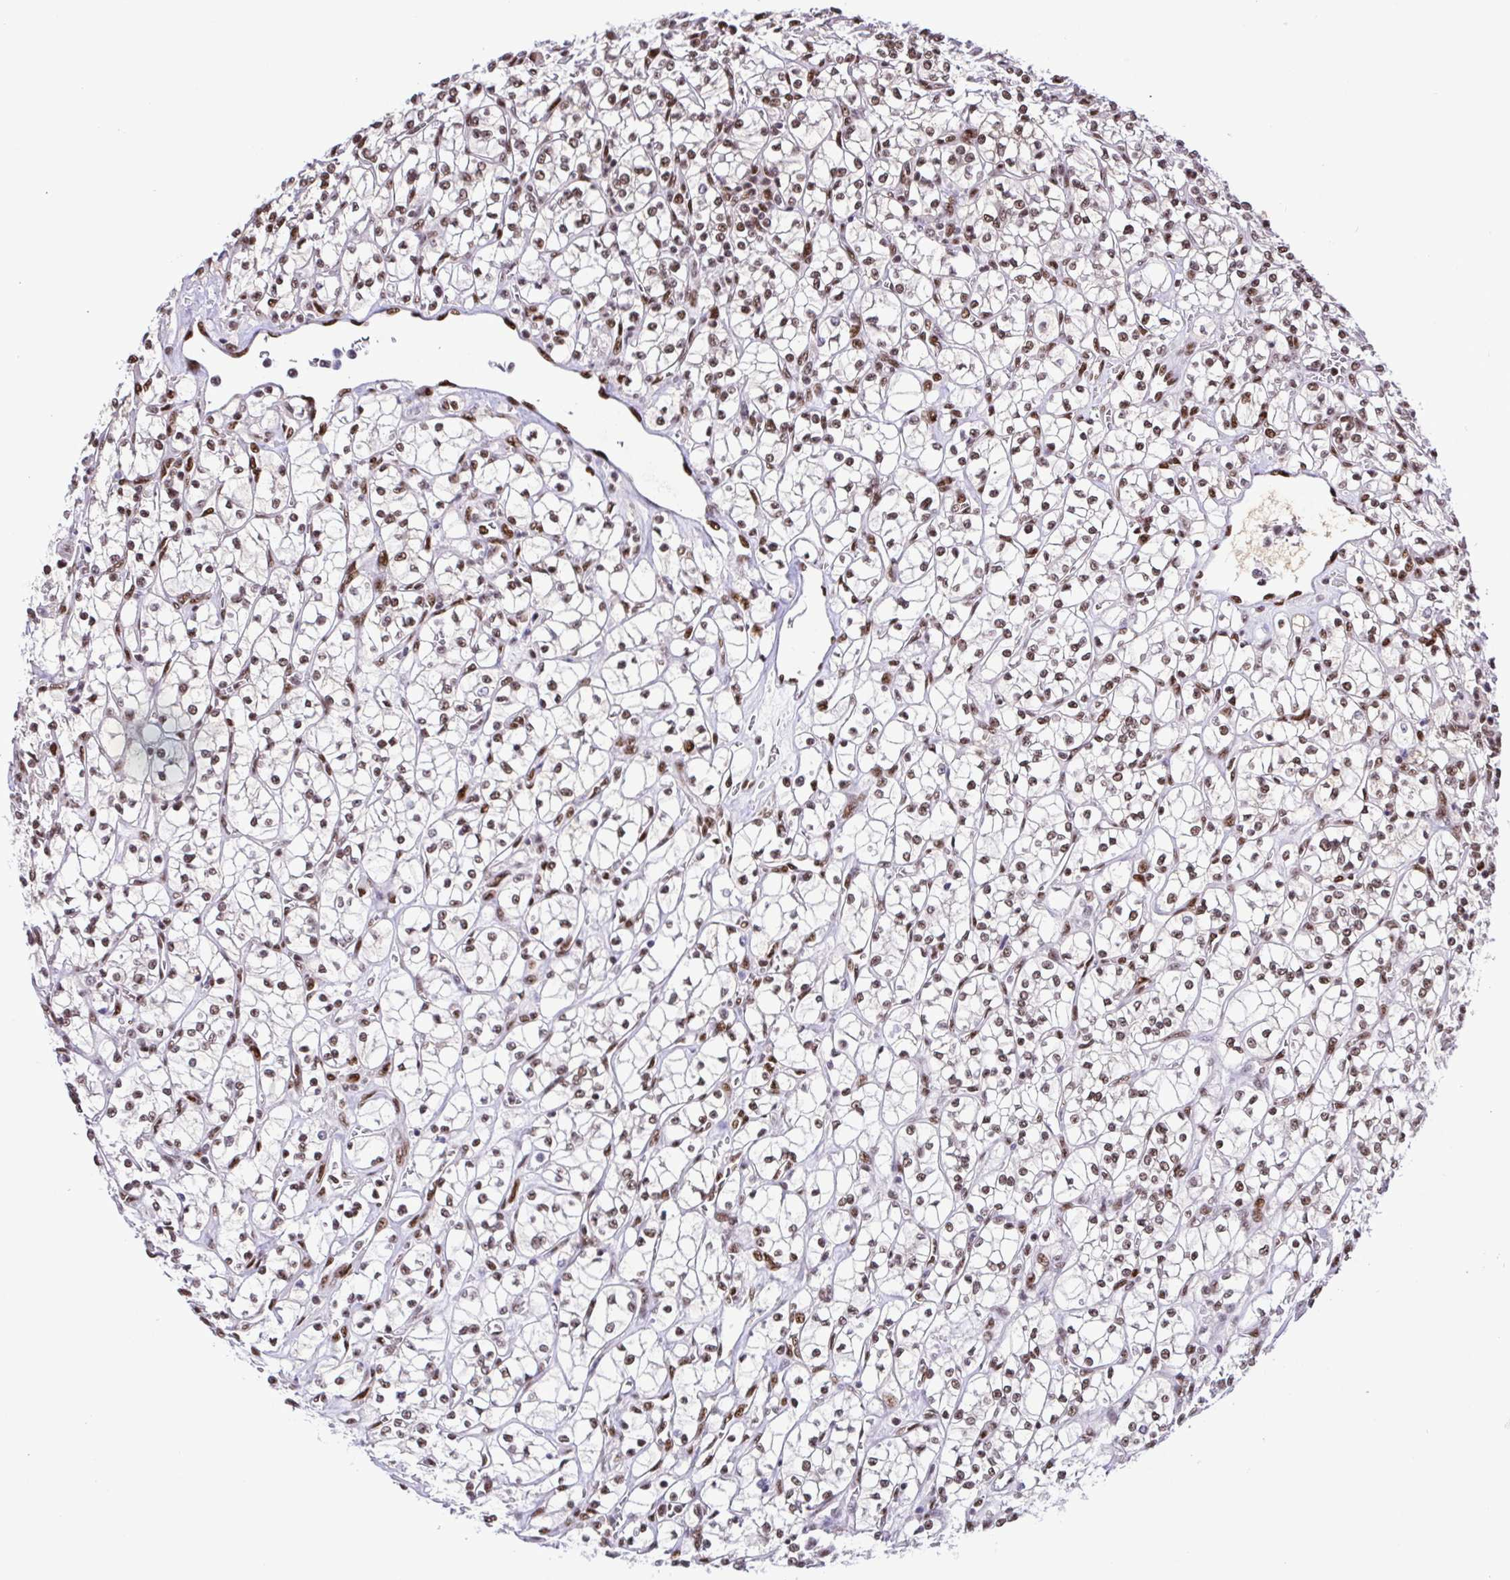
{"staining": {"intensity": "moderate", "quantity": ">75%", "location": "nuclear"}, "tissue": "renal cancer", "cell_type": "Tumor cells", "image_type": "cancer", "snomed": [{"axis": "morphology", "description": "Adenocarcinoma, NOS"}, {"axis": "topography", "description": "Kidney"}], "caption": "IHC photomicrograph of renal adenocarcinoma stained for a protein (brown), which shows medium levels of moderate nuclear positivity in about >75% of tumor cells.", "gene": "TRIM28", "patient": {"sex": "female", "age": 64}}